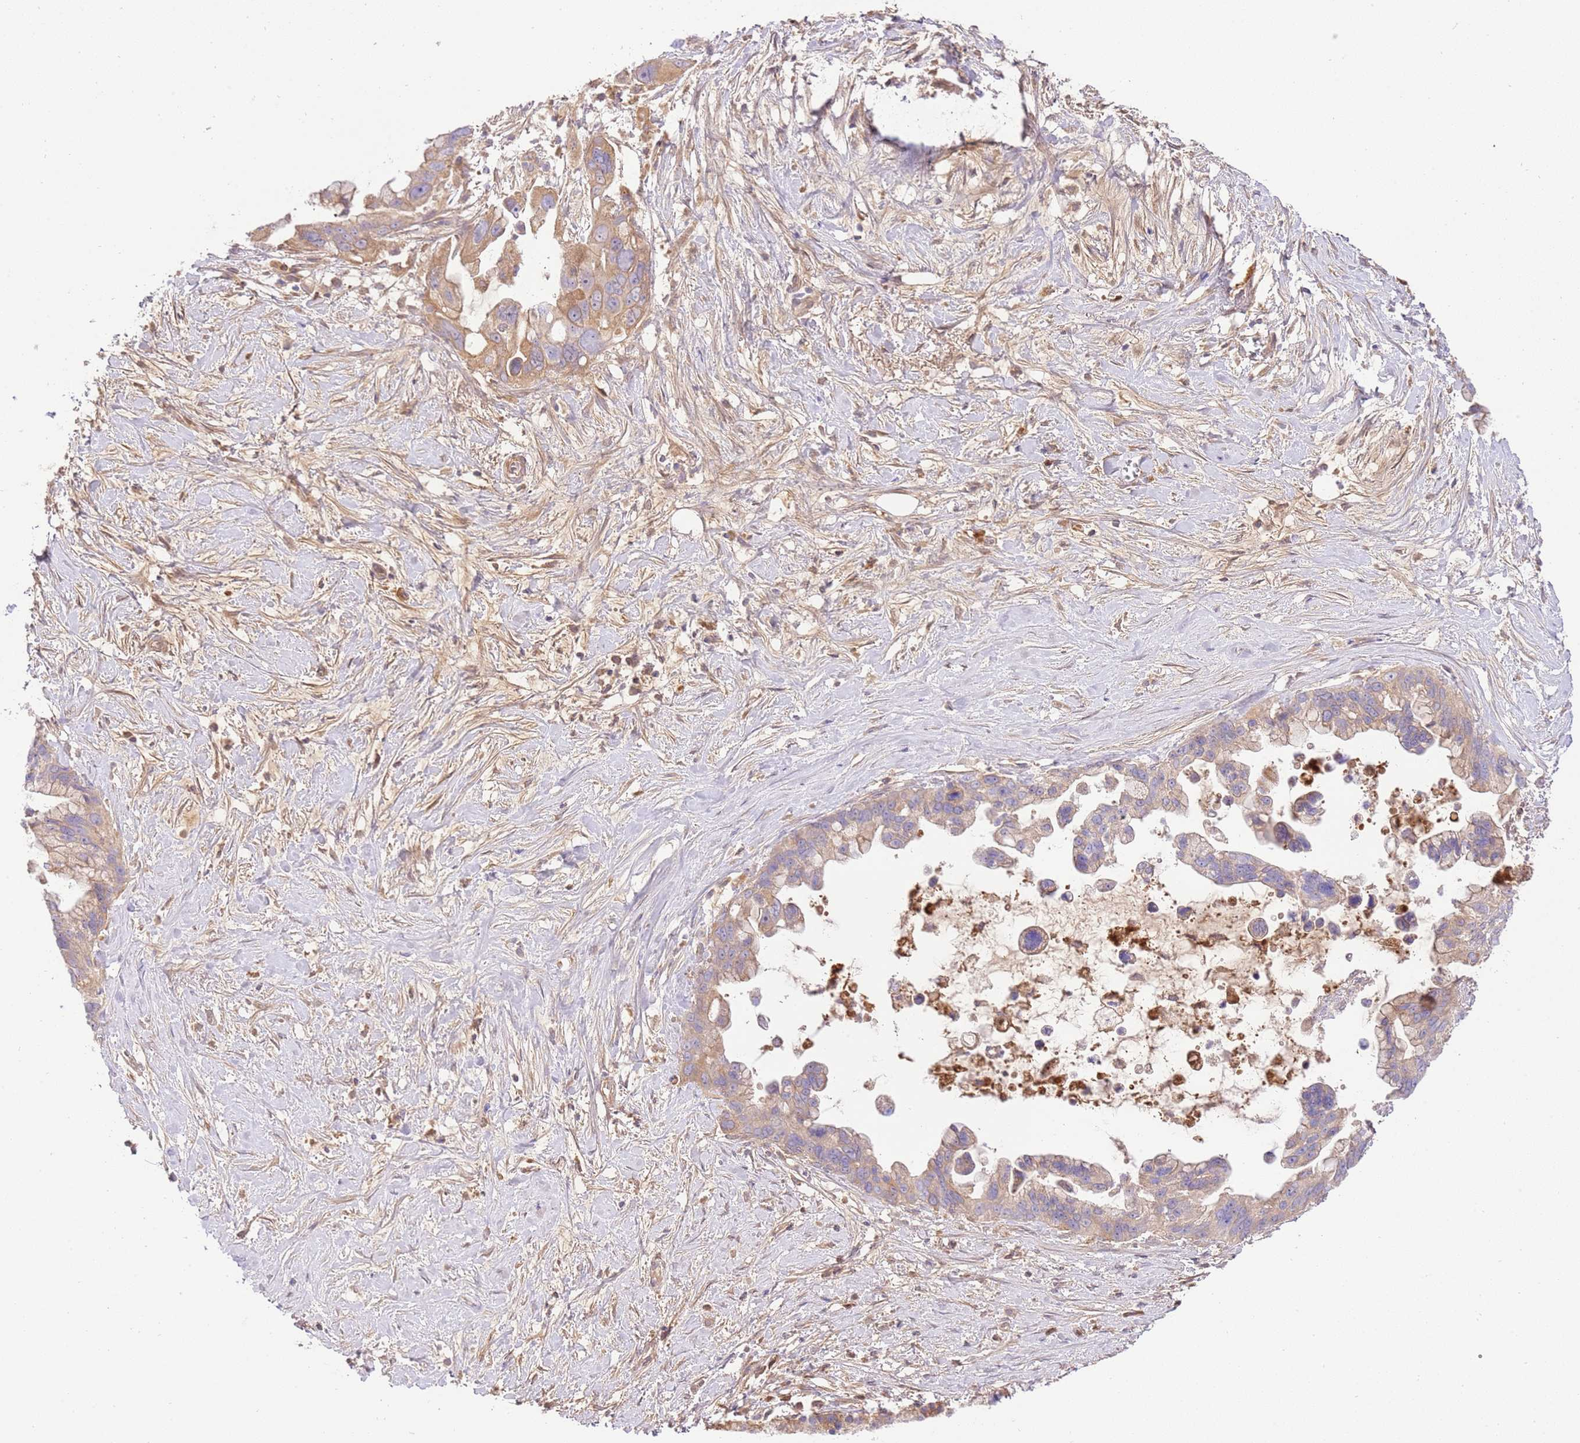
{"staining": {"intensity": "moderate", "quantity": "<25%", "location": "cytoplasmic/membranous"}, "tissue": "pancreatic cancer", "cell_type": "Tumor cells", "image_type": "cancer", "snomed": [{"axis": "morphology", "description": "Adenocarcinoma, NOS"}, {"axis": "topography", "description": "Pancreas"}], "caption": "Tumor cells demonstrate moderate cytoplasmic/membranous staining in approximately <25% of cells in pancreatic cancer. (DAB (3,3'-diaminobenzidine) IHC, brown staining for protein, blue staining for nuclei).", "gene": "C8G", "patient": {"sex": "female", "age": 83}}